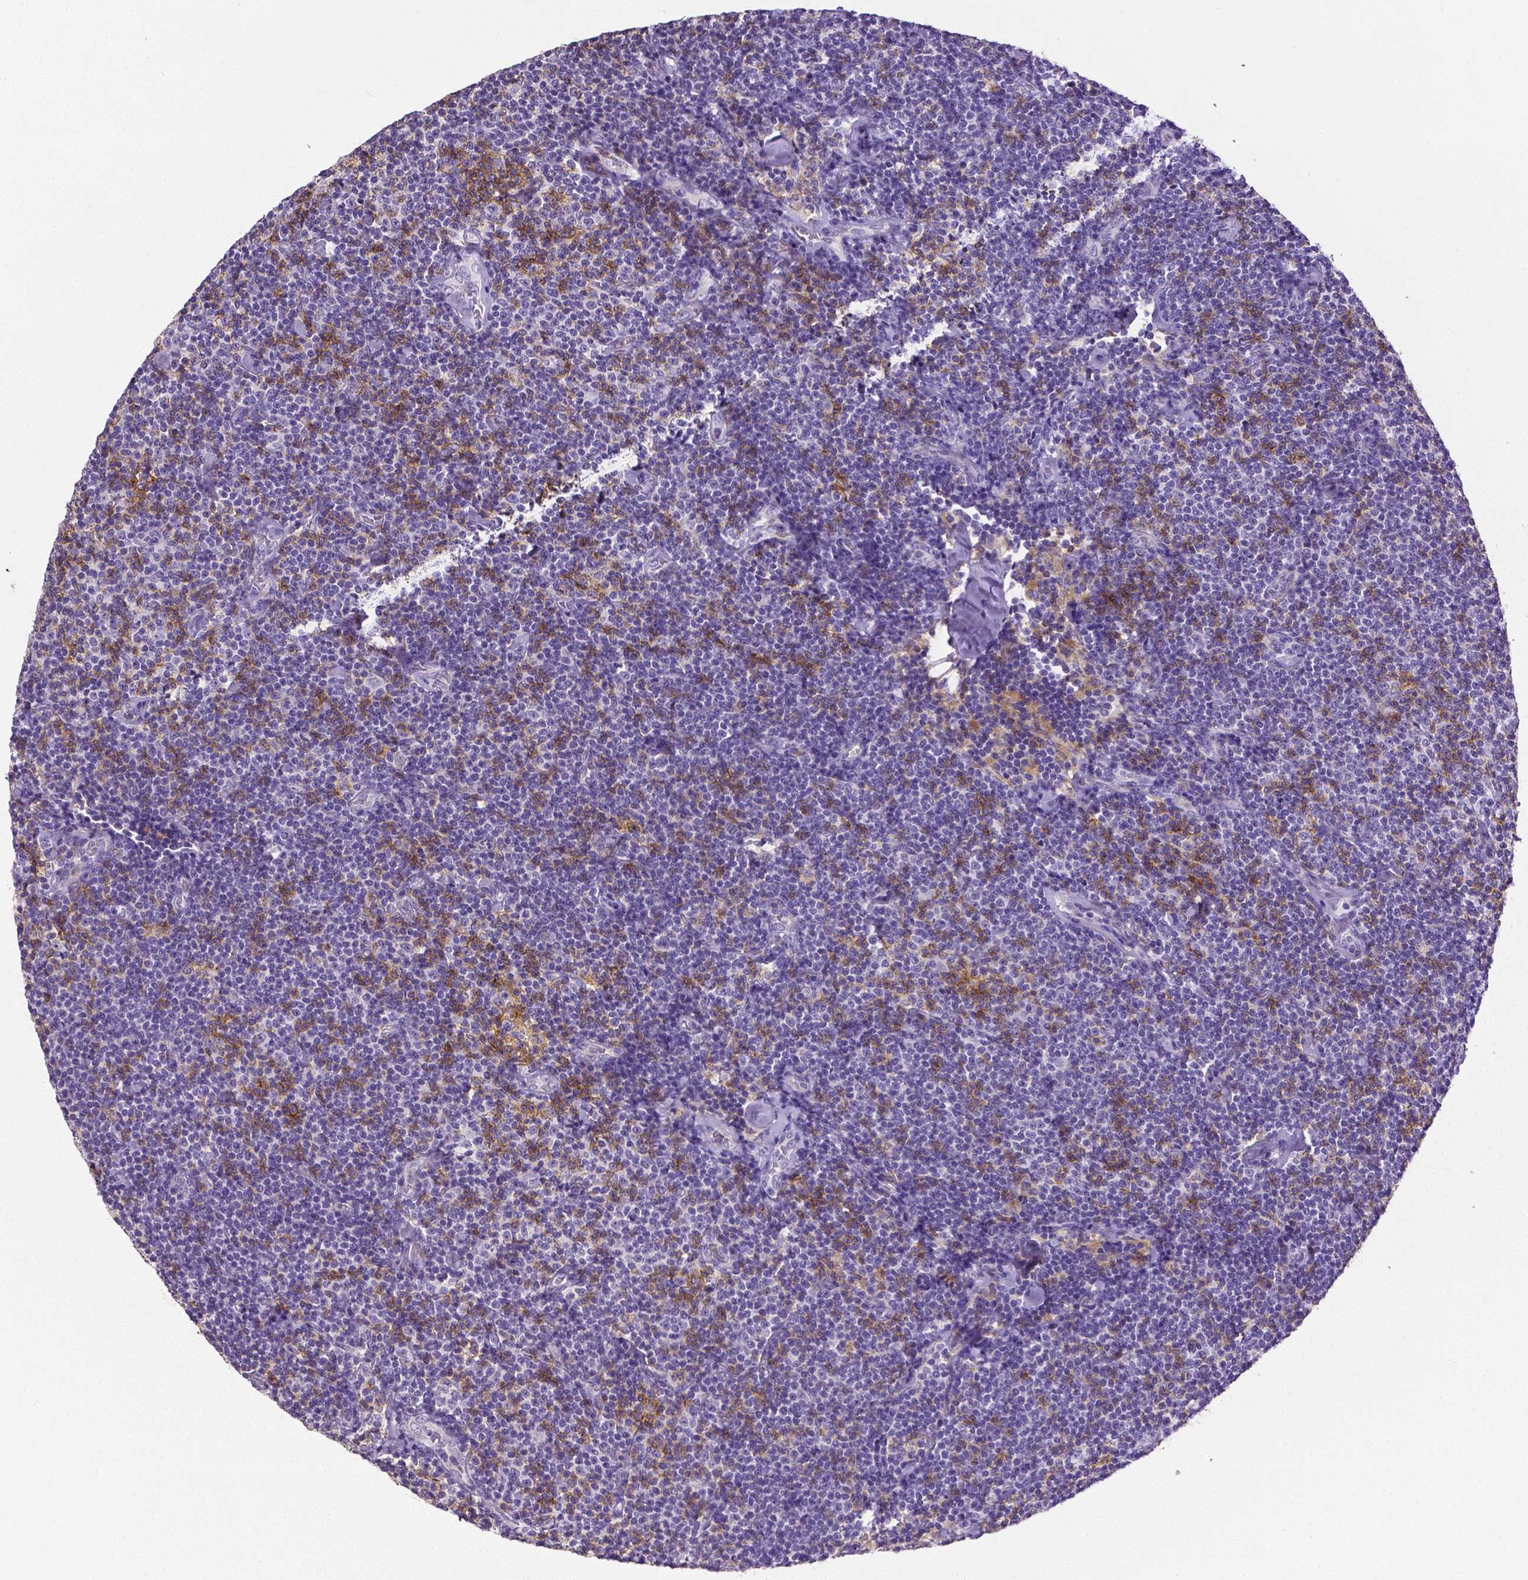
{"staining": {"intensity": "negative", "quantity": "none", "location": "none"}, "tissue": "lymphoma", "cell_type": "Tumor cells", "image_type": "cancer", "snomed": [{"axis": "morphology", "description": "Malignant lymphoma, non-Hodgkin's type, Low grade"}, {"axis": "topography", "description": "Lymph node"}], "caption": "Tumor cells show no significant protein staining in low-grade malignant lymphoma, non-Hodgkin's type.", "gene": "CD4", "patient": {"sex": "male", "age": 81}}